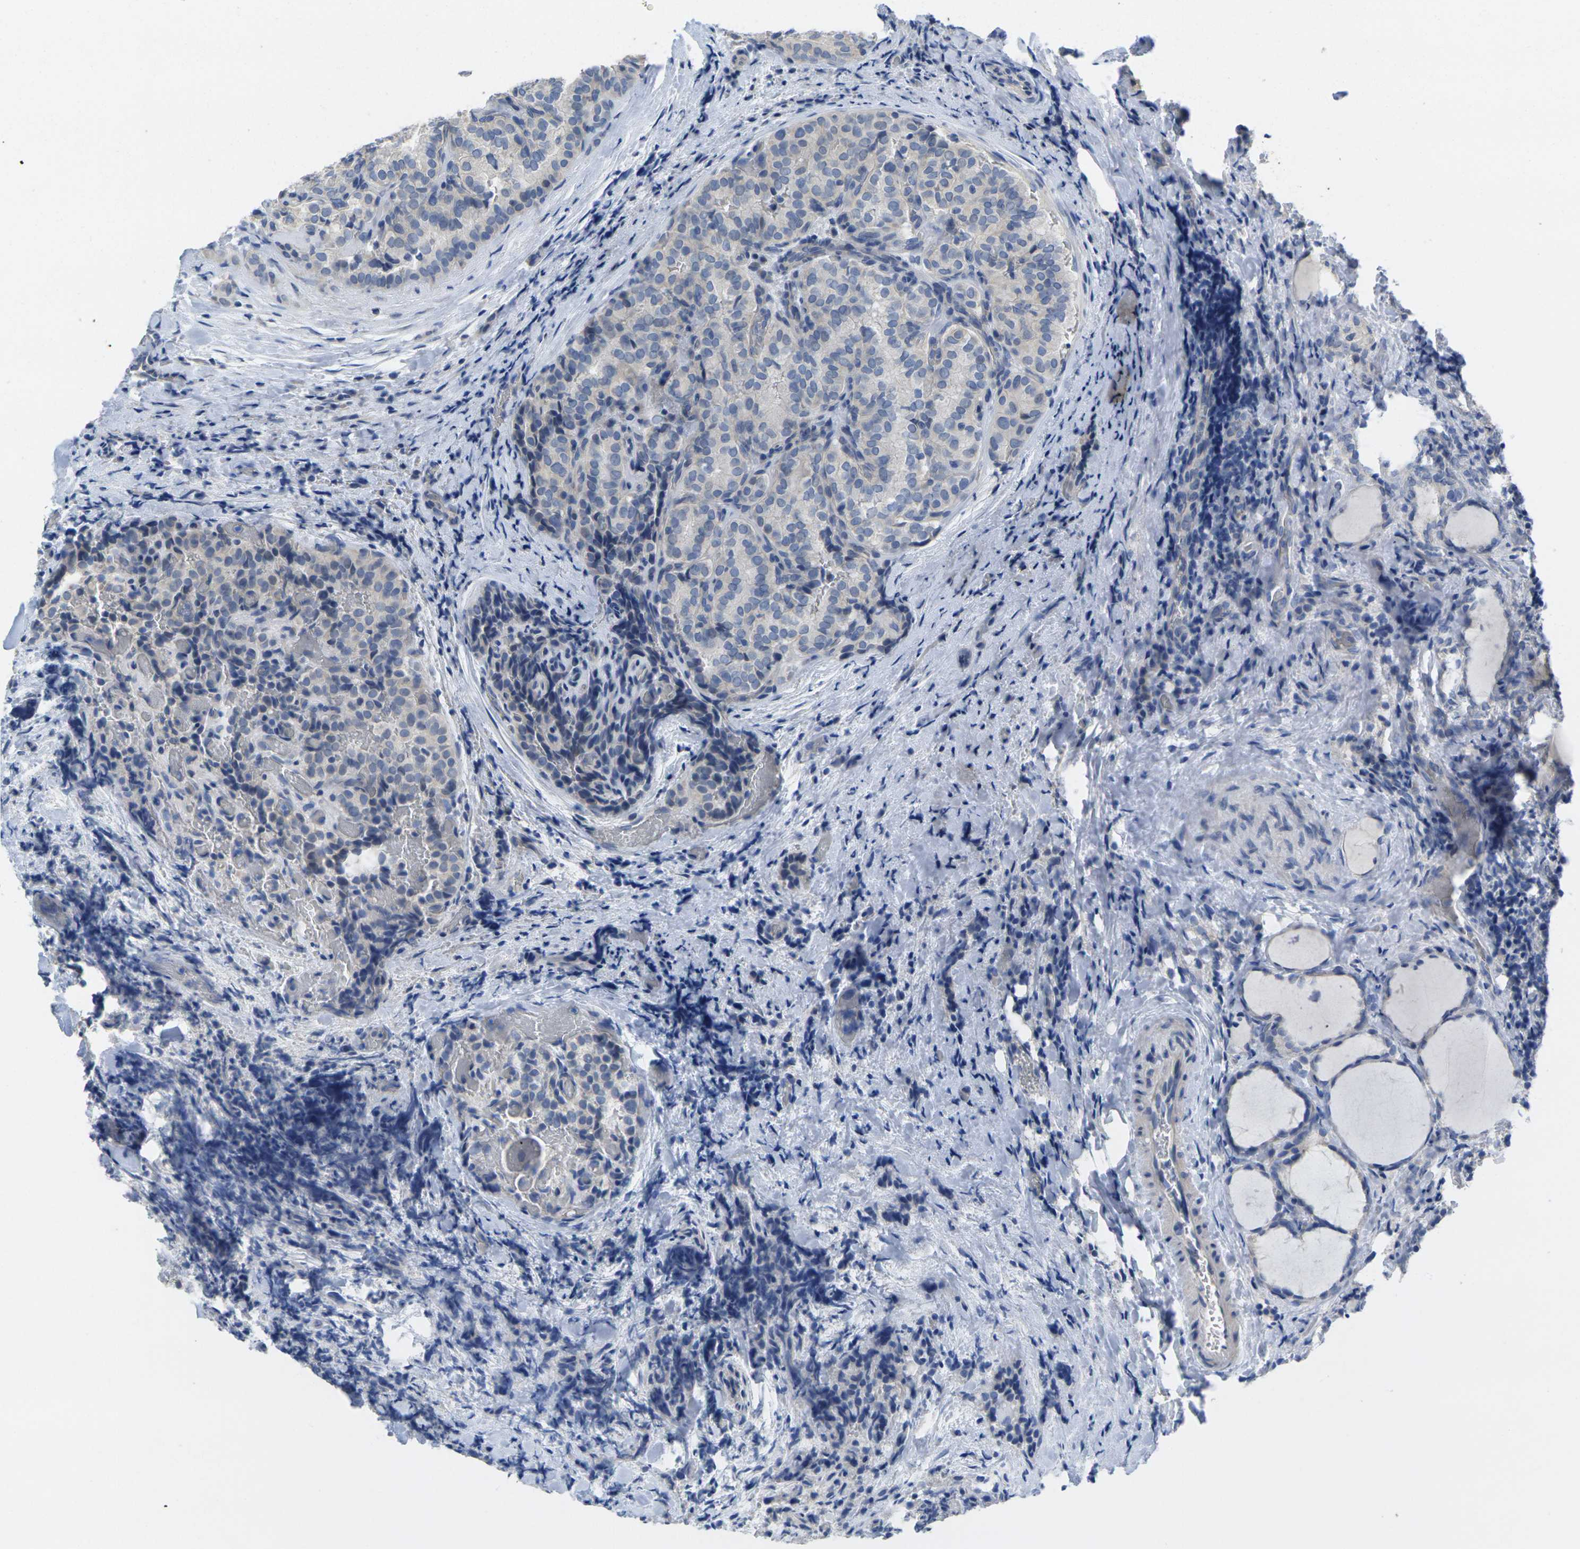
{"staining": {"intensity": "negative", "quantity": "none", "location": "none"}, "tissue": "thyroid cancer", "cell_type": "Tumor cells", "image_type": "cancer", "snomed": [{"axis": "morphology", "description": "Normal tissue, NOS"}, {"axis": "morphology", "description": "Papillary adenocarcinoma, NOS"}, {"axis": "topography", "description": "Thyroid gland"}], "caption": "There is no significant staining in tumor cells of thyroid cancer. (Brightfield microscopy of DAB (3,3'-diaminobenzidine) immunohistochemistry (IHC) at high magnification).", "gene": "TNNI3", "patient": {"sex": "female", "age": 30}}